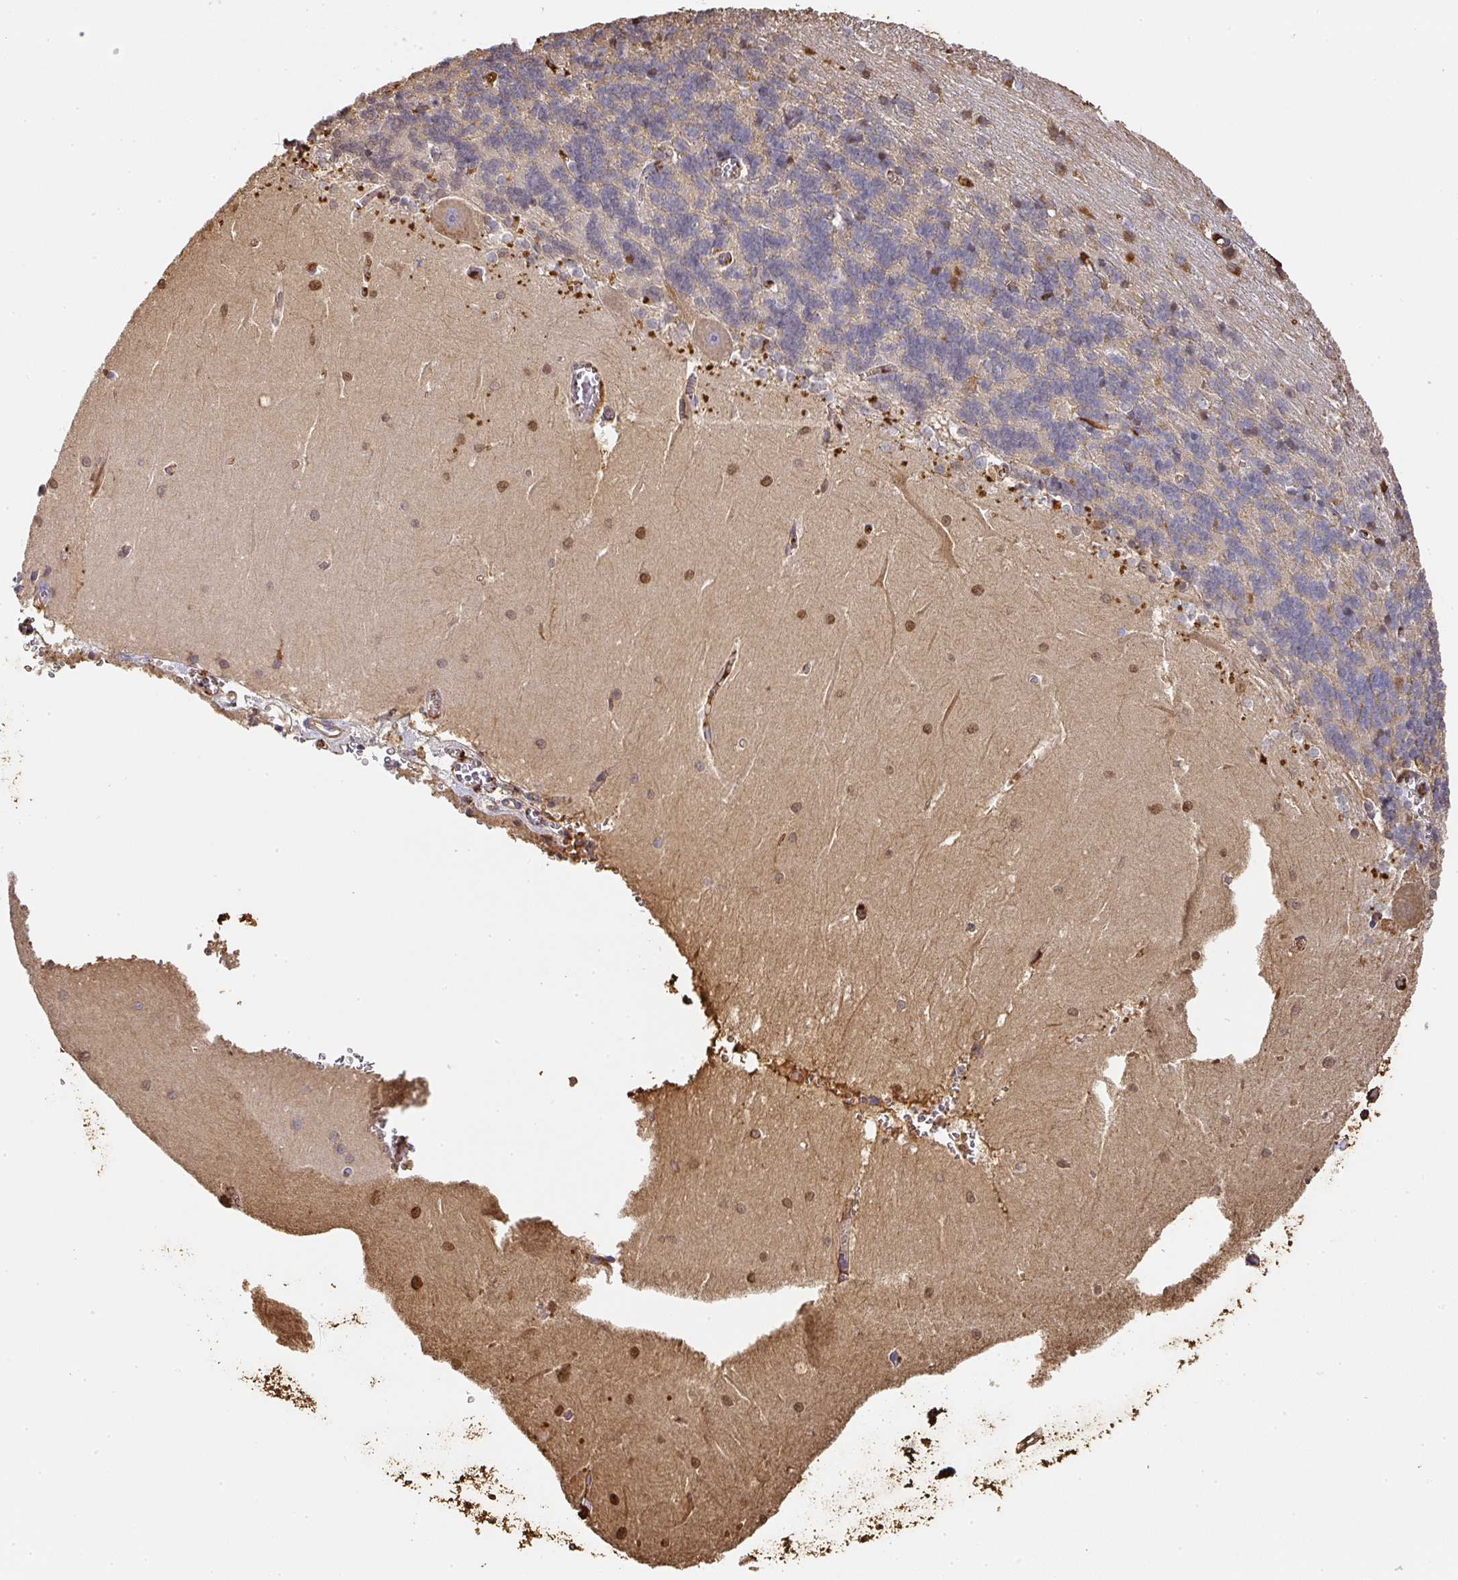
{"staining": {"intensity": "negative", "quantity": "none", "location": "none"}, "tissue": "cerebellum", "cell_type": "Cells in granular layer", "image_type": "normal", "snomed": [{"axis": "morphology", "description": "Normal tissue, NOS"}, {"axis": "topography", "description": "Cerebellum"}], "caption": "The photomicrograph displays no significant expression in cells in granular layer of cerebellum.", "gene": "ALB", "patient": {"sex": "male", "age": 37}}